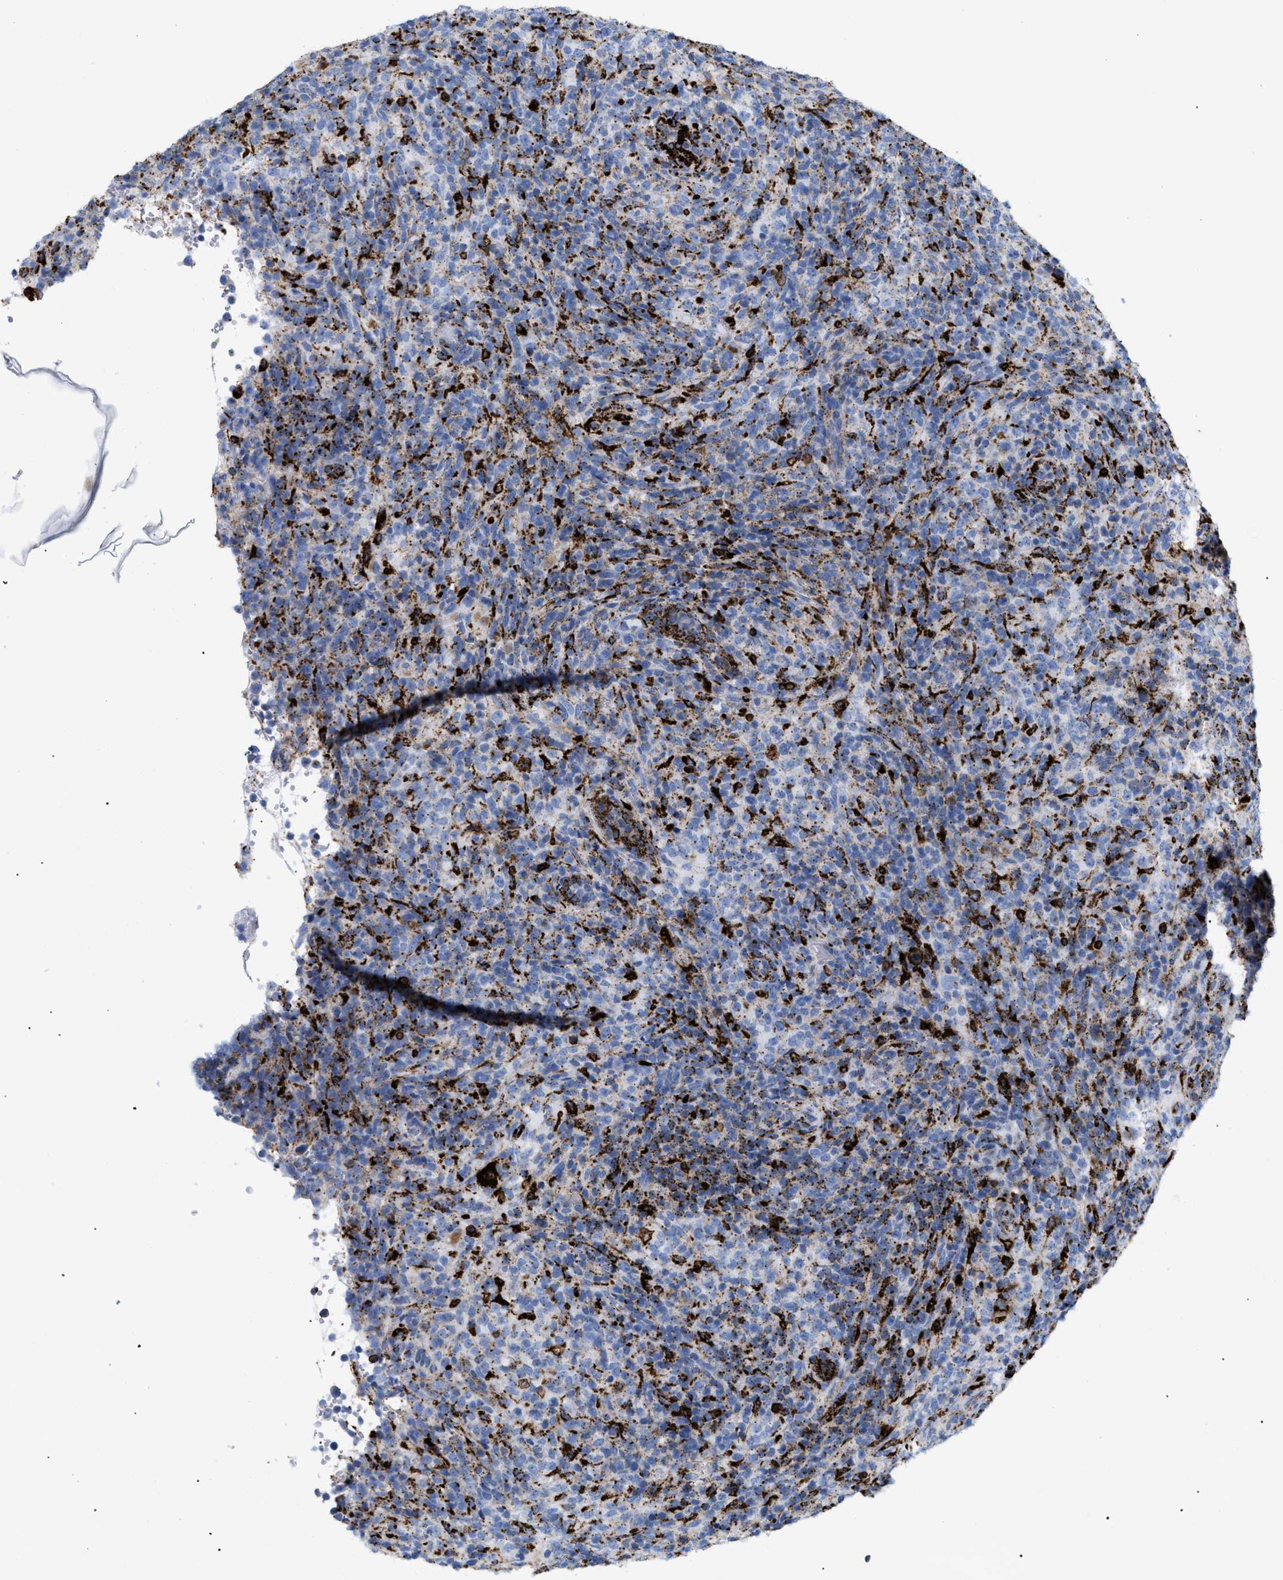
{"staining": {"intensity": "strong", "quantity": "<25%", "location": "cytoplasmic/membranous"}, "tissue": "lymphoma", "cell_type": "Tumor cells", "image_type": "cancer", "snomed": [{"axis": "morphology", "description": "Malignant lymphoma, non-Hodgkin's type, High grade"}, {"axis": "topography", "description": "Lymph node"}], "caption": "Brown immunohistochemical staining in human high-grade malignant lymphoma, non-Hodgkin's type demonstrates strong cytoplasmic/membranous expression in about <25% of tumor cells.", "gene": "DRAM2", "patient": {"sex": "female", "age": 76}}